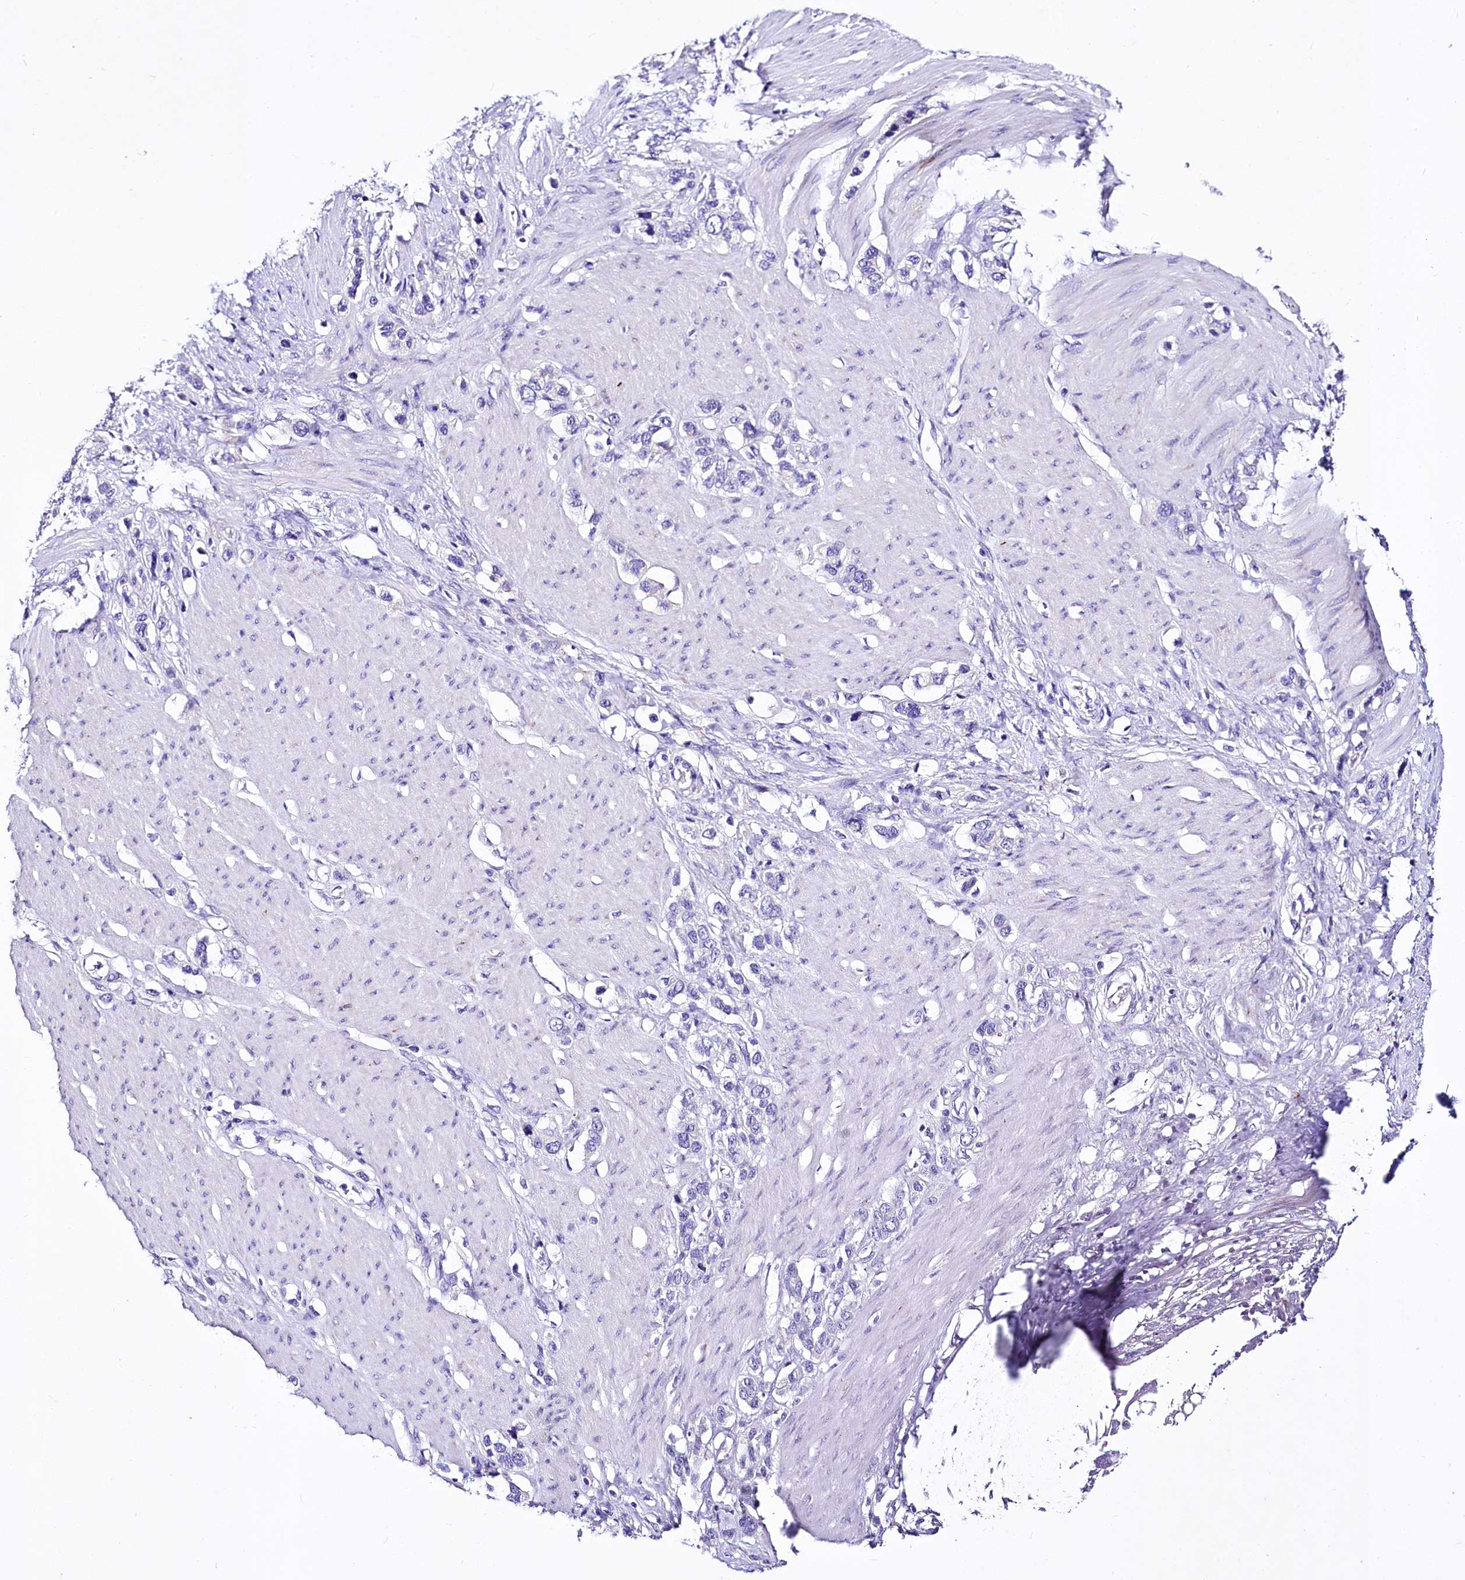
{"staining": {"intensity": "negative", "quantity": "none", "location": "none"}, "tissue": "stomach cancer", "cell_type": "Tumor cells", "image_type": "cancer", "snomed": [{"axis": "morphology", "description": "Adenocarcinoma, NOS"}, {"axis": "morphology", "description": "Adenocarcinoma, High grade"}, {"axis": "topography", "description": "Stomach, upper"}, {"axis": "topography", "description": "Stomach, lower"}], "caption": "DAB (3,3'-diaminobenzidine) immunohistochemical staining of human stomach adenocarcinoma demonstrates no significant staining in tumor cells.", "gene": "A2ML1", "patient": {"sex": "female", "age": 65}}